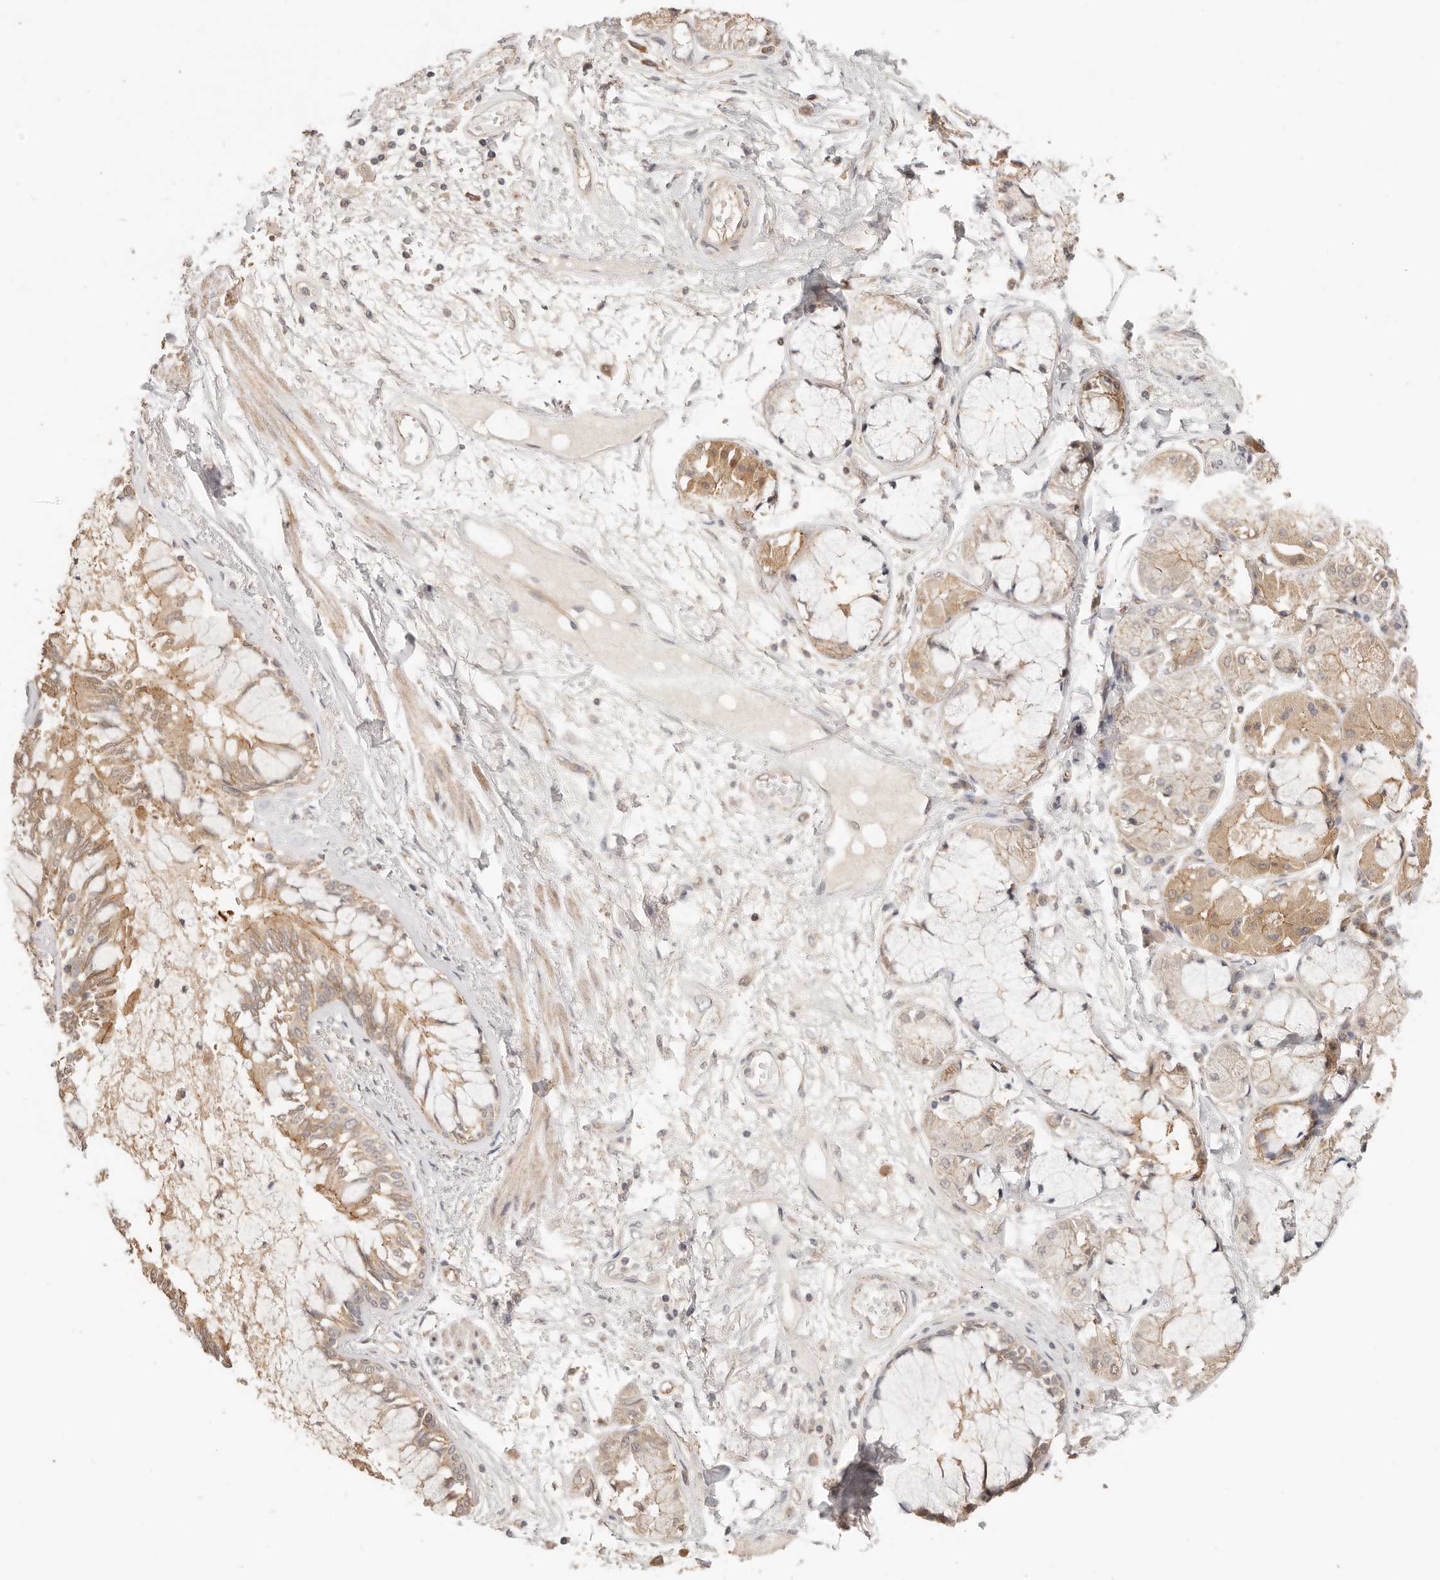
{"staining": {"intensity": "moderate", "quantity": "<25%", "location": "cytoplasmic/membranous"}, "tissue": "adipose tissue", "cell_type": "Adipocytes", "image_type": "normal", "snomed": [{"axis": "morphology", "description": "Normal tissue, NOS"}, {"axis": "topography", "description": "Bronchus"}], "caption": "Adipocytes display low levels of moderate cytoplasmic/membranous staining in about <25% of cells in unremarkable adipose tissue.", "gene": "AFDN", "patient": {"sex": "male", "age": 66}}